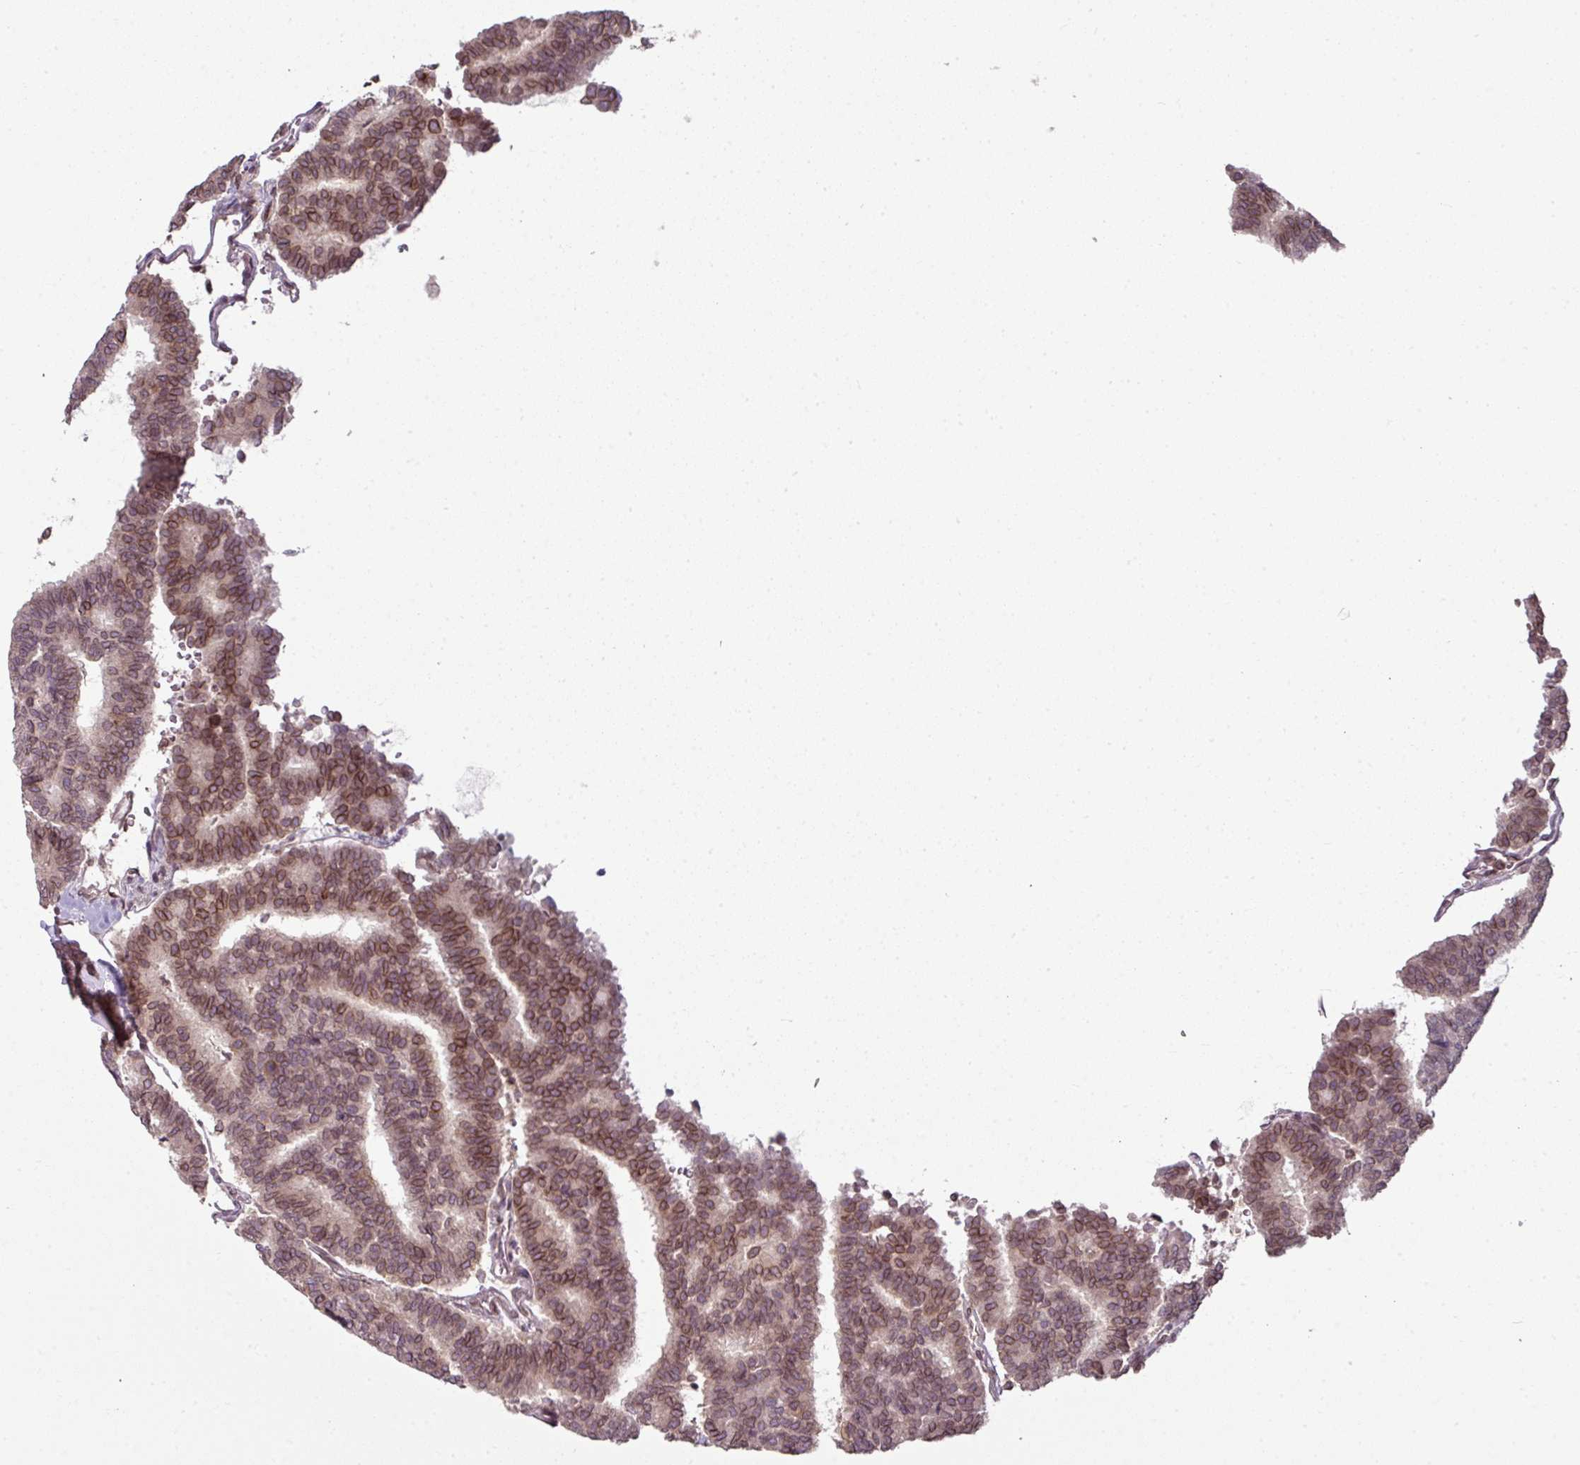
{"staining": {"intensity": "moderate", "quantity": ">75%", "location": "cytoplasmic/membranous,nuclear"}, "tissue": "thyroid cancer", "cell_type": "Tumor cells", "image_type": "cancer", "snomed": [{"axis": "morphology", "description": "Papillary adenocarcinoma, NOS"}, {"axis": "topography", "description": "Thyroid gland"}], "caption": "Moderate cytoplasmic/membranous and nuclear protein expression is present in approximately >75% of tumor cells in thyroid cancer (papillary adenocarcinoma).", "gene": "RANGAP1", "patient": {"sex": "female", "age": 35}}